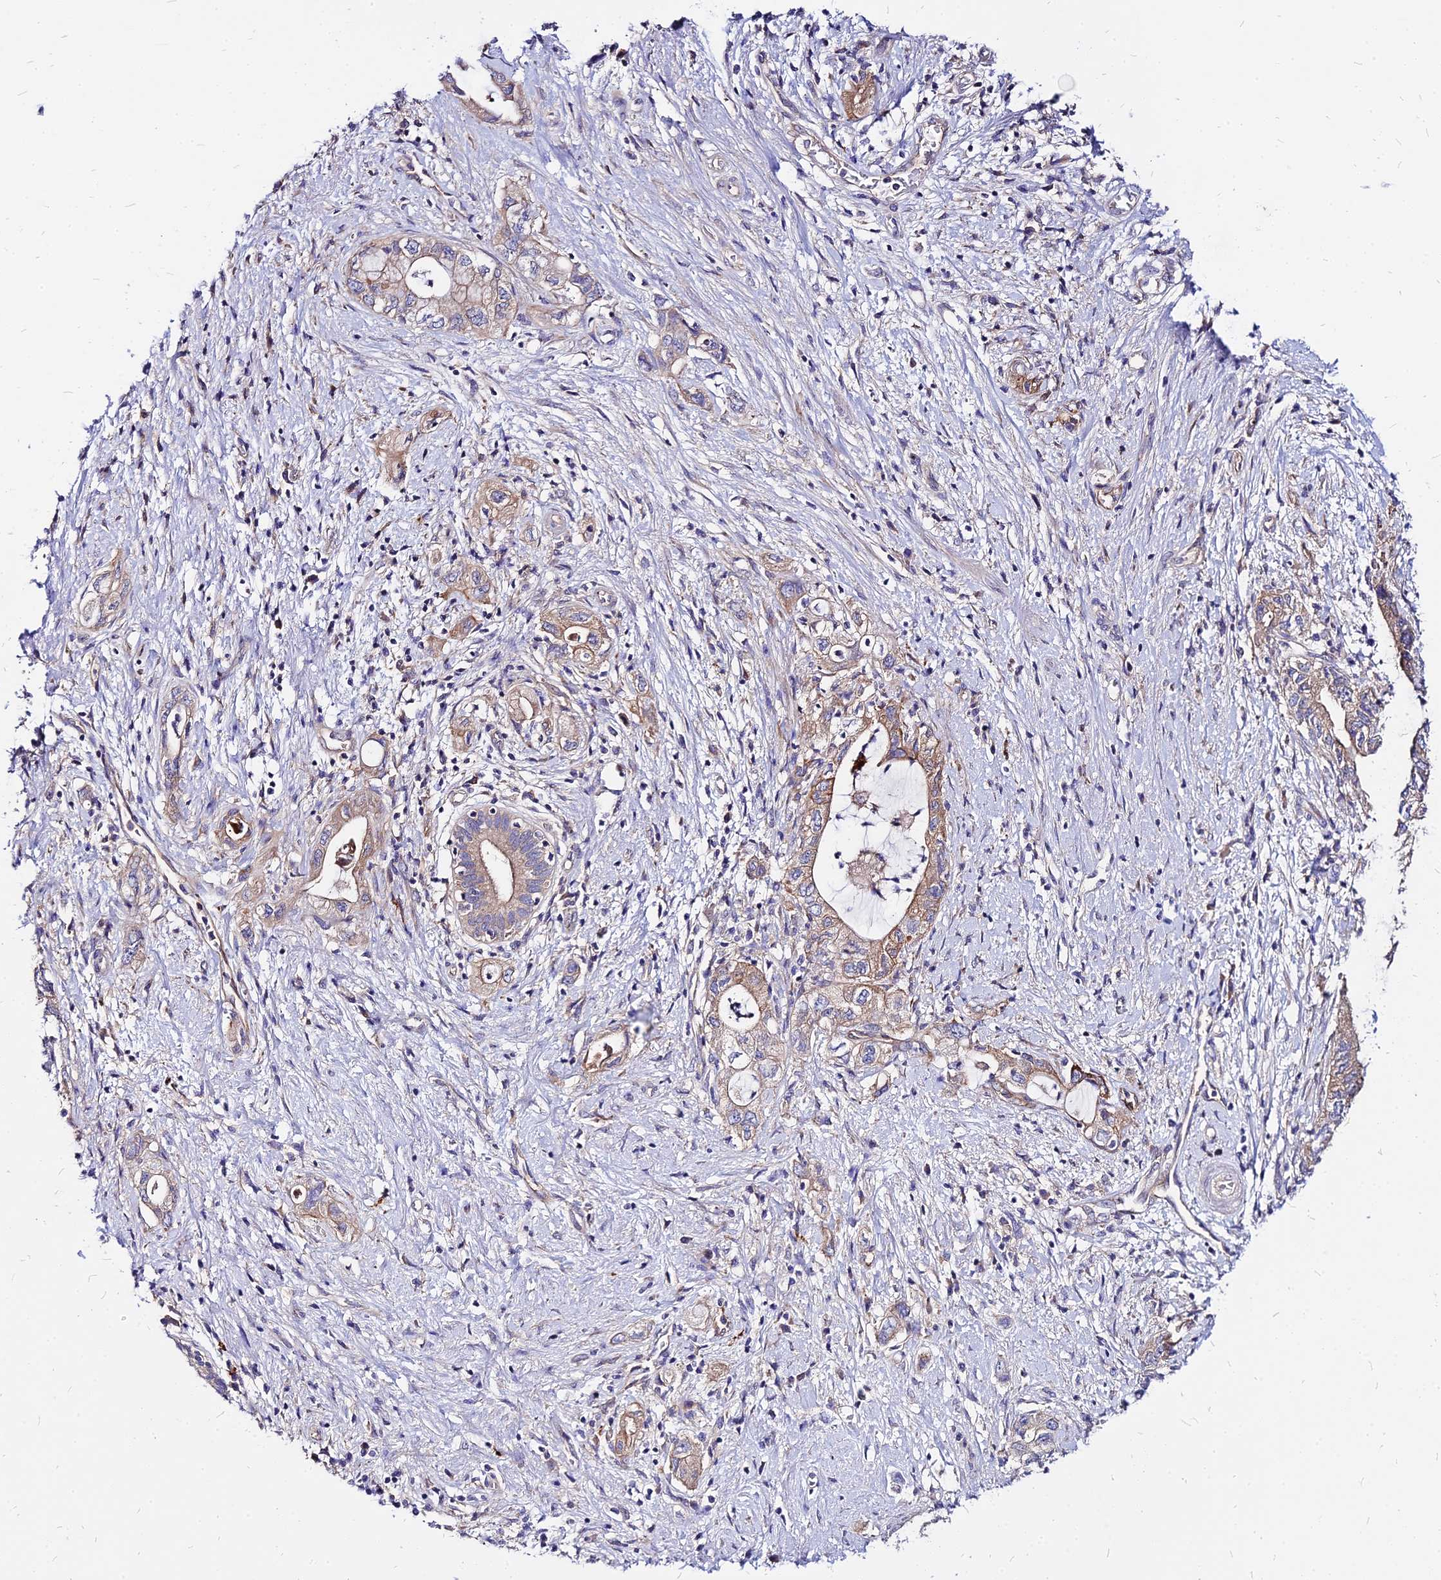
{"staining": {"intensity": "weak", "quantity": ">75%", "location": "cytoplasmic/membranous"}, "tissue": "pancreatic cancer", "cell_type": "Tumor cells", "image_type": "cancer", "snomed": [{"axis": "morphology", "description": "Adenocarcinoma, NOS"}, {"axis": "topography", "description": "Pancreas"}], "caption": "A low amount of weak cytoplasmic/membranous staining is identified in approximately >75% of tumor cells in adenocarcinoma (pancreatic) tissue.", "gene": "COMMD10", "patient": {"sex": "female", "age": 73}}